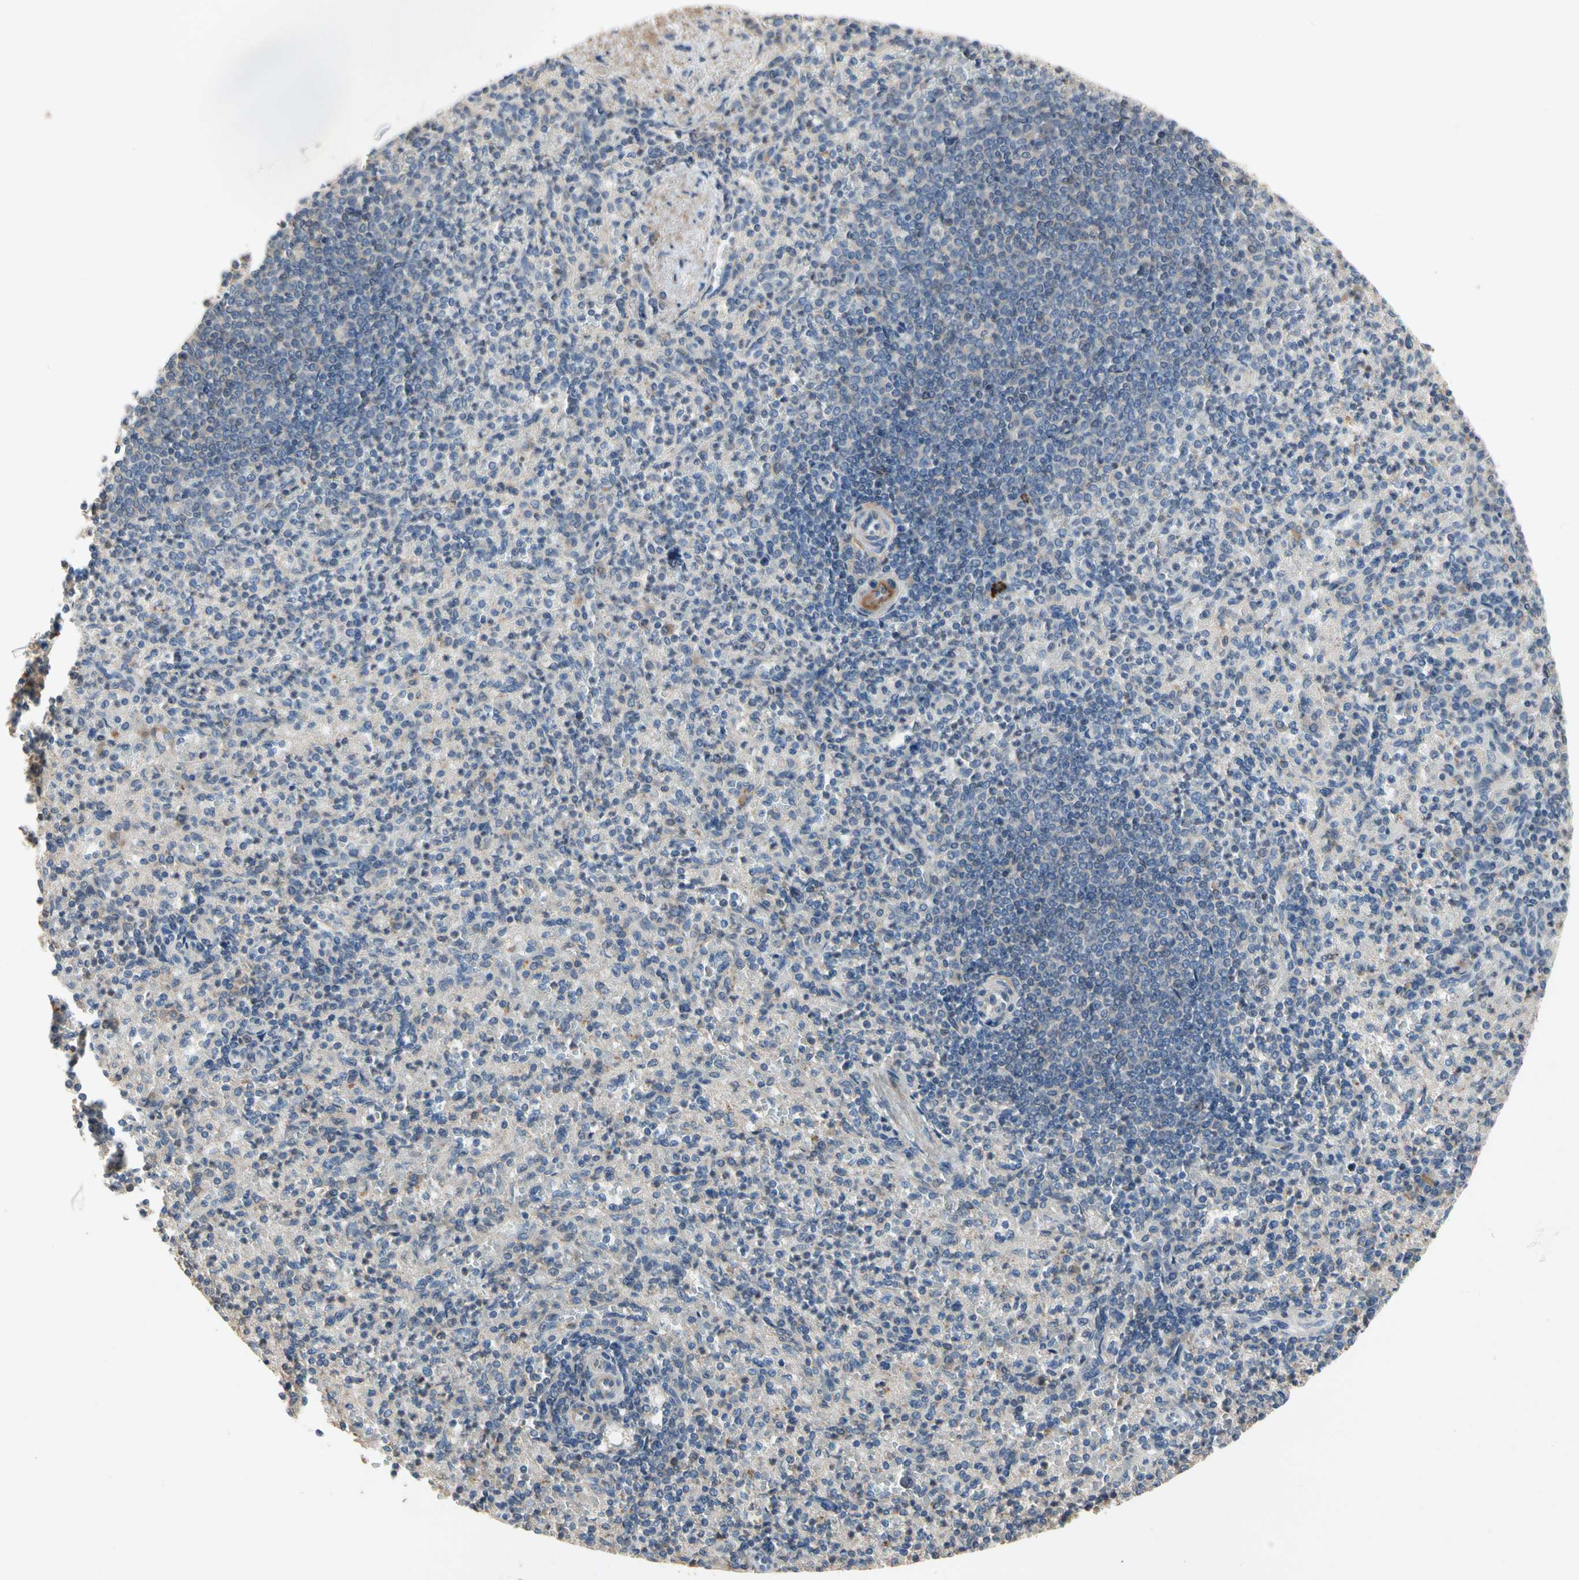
{"staining": {"intensity": "weak", "quantity": "<25%", "location": "cytoplasmic/membranous"}, "tissue": "spleen", "cell_type": "Cells in red pulp", "image_type": "normal", "snomed": [{"axis": "morphology", "description": "Normal tissue, NOS"}, {"axis": "topography", "description": "Spleen"}], "caption": "This histopathology image is of unremarkable spleen stained with immunohistochemistry (IHC) to label a protein in brown with the nuclei are counter-stained blue. There is no staining in cells in red pulp. (DAB immunohistochemistry (IHC) with hematoxylin counter stain).", "gene": "CRTAC1", "patient": {"sex": "female", "age": 74}}